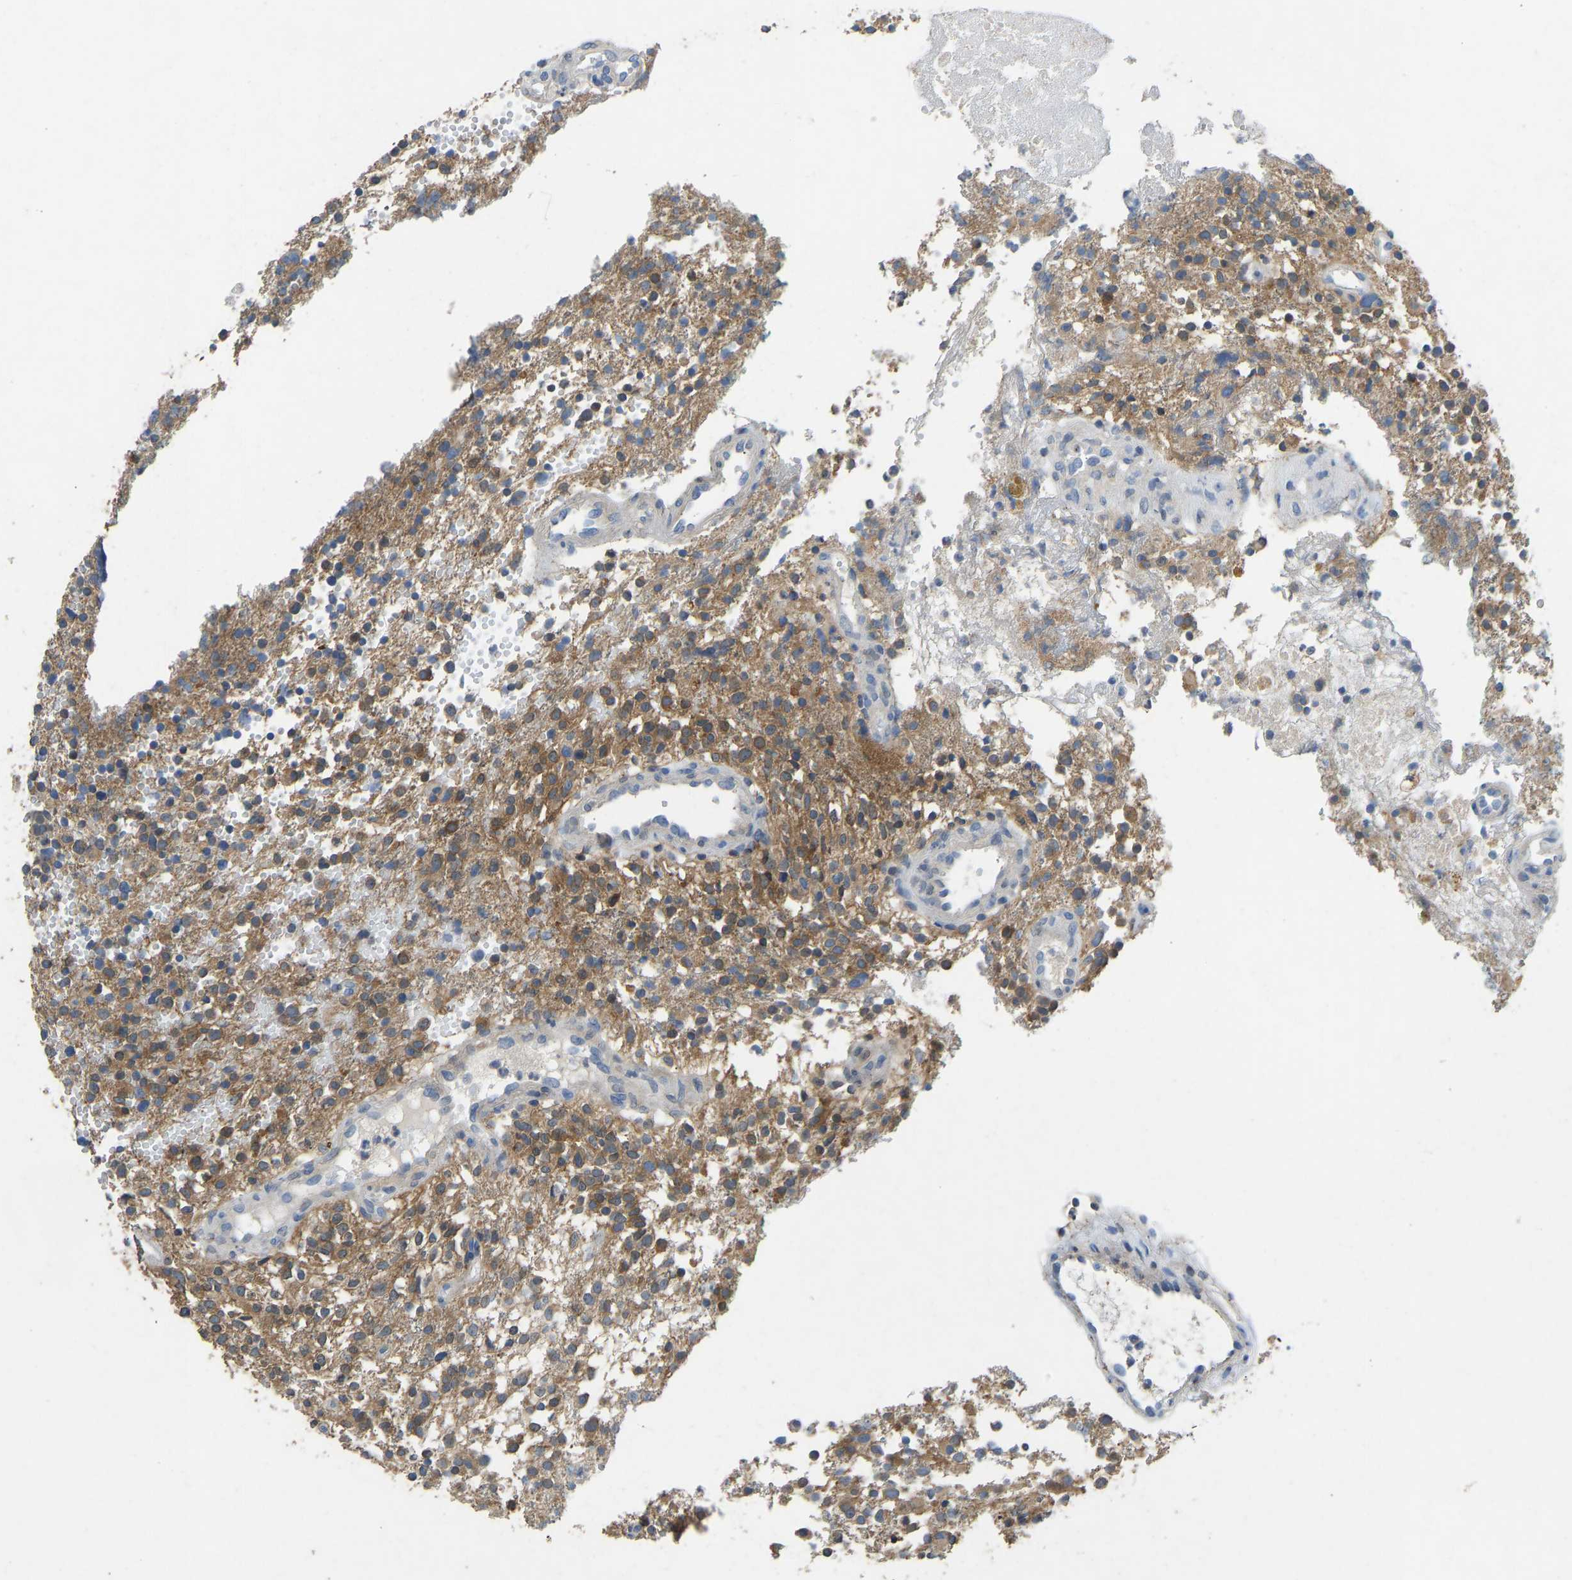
{"staining": {"intensity": "moderate", "quantity": ">75%", "location": "cytoplasmic/membranous"}, "tissue": "glioma", "cell_type": "Tumor cells", "image_type": "cancer", "snomed": [{"axis": "morphology", "description": "Glioma, malignant, High grade"}, {"axis": "topography", "description": "Brain"}], "caption": "IHC staining of glioma, which displays medium levels of moderate cytoplasmic/membranous staining in approximately >75% of tumor cells indicating moderate cytoplasmic/membranous protein positivity. The staining was performed using DAB (brown) for protein detection and nuclei were counterstained in hematoxylin (blue).", "gene": "NDRG3", "patient": {"sex": "female", "age": 59}}